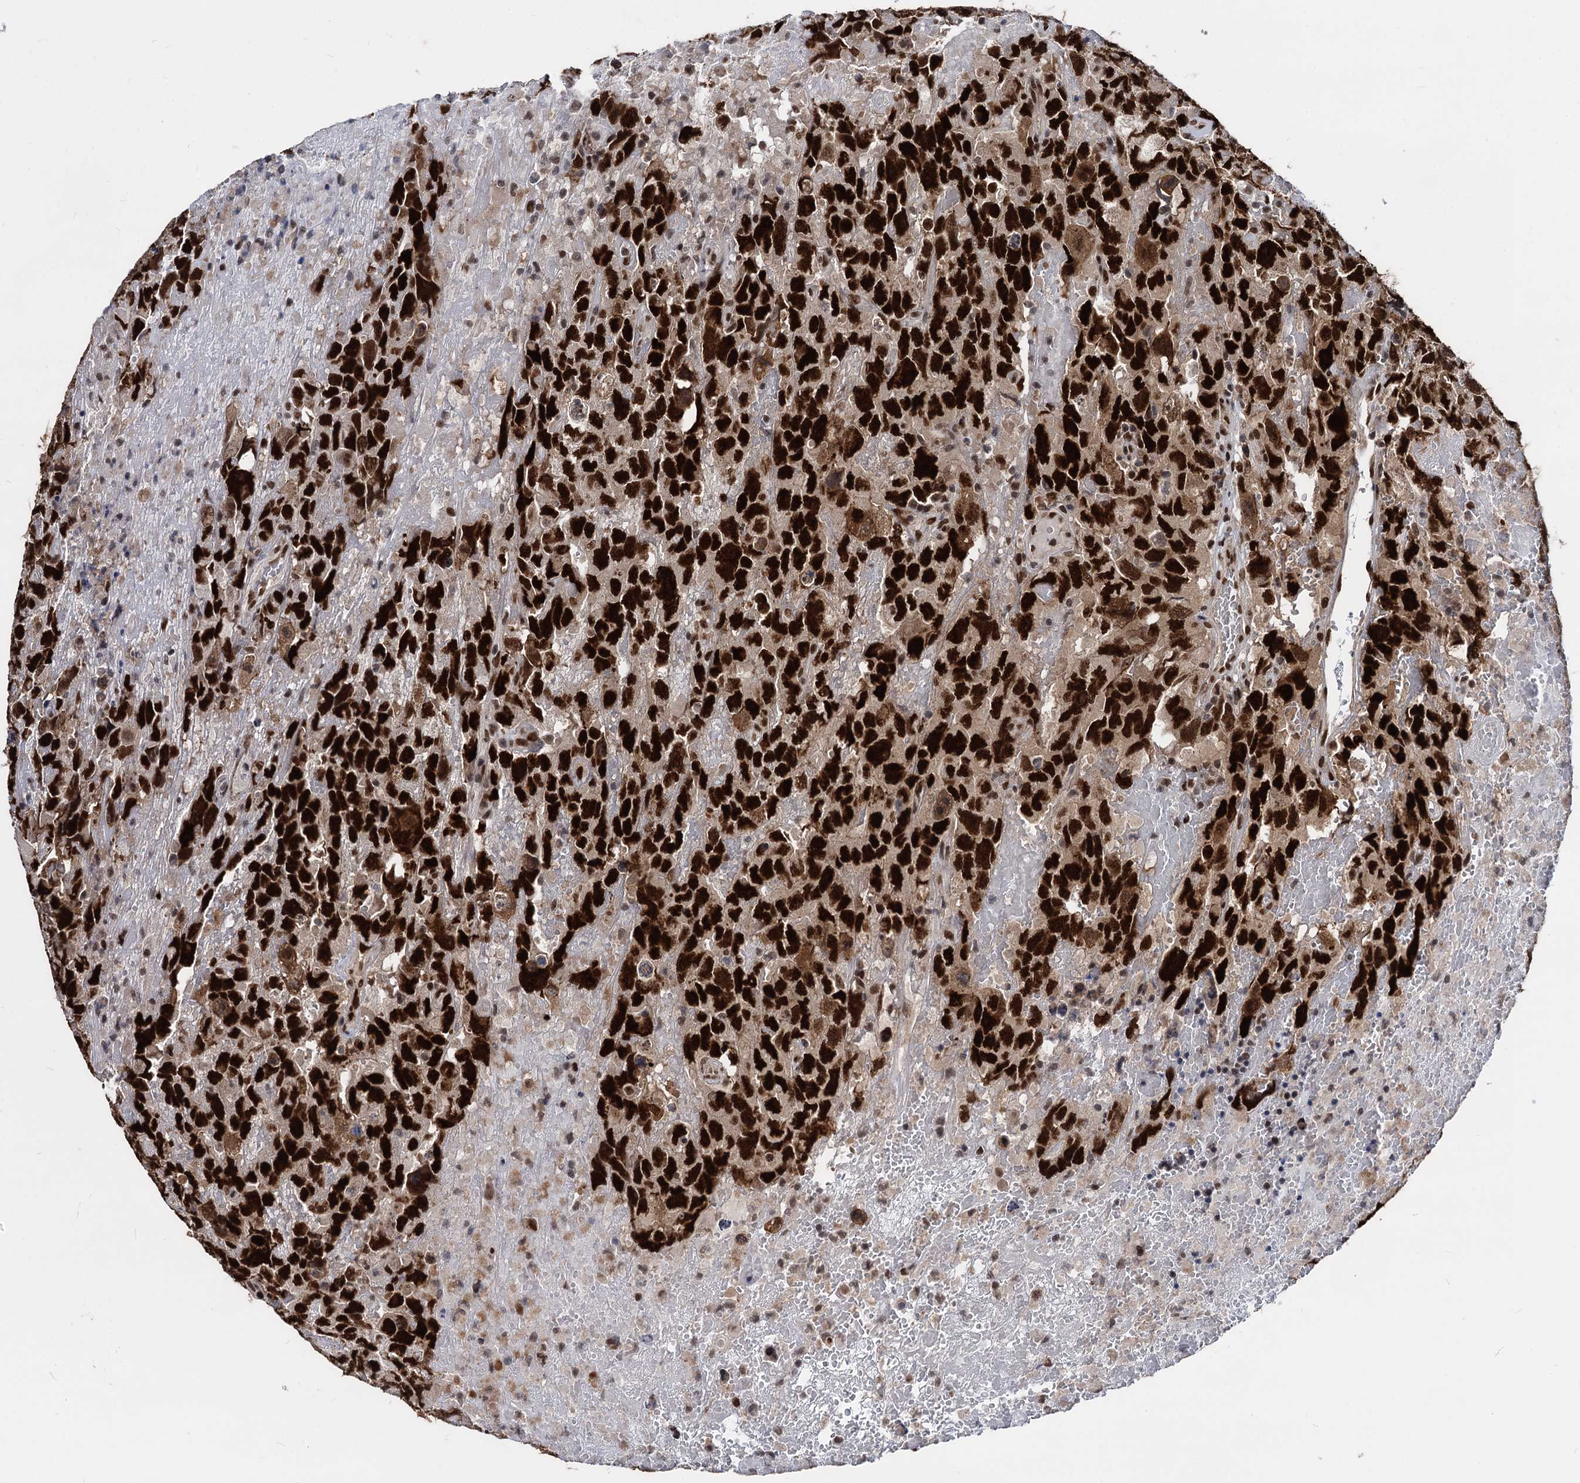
{"staining": {"intensity": "strong", "quantity": ">75%", "location": "nuclear"}, "tissue": "testis cancer", "cell_type": "Tumor cells", "image_type": "cancer", "snomed": [{"axis": "morphology", "description": "Carcinoma, Embryonal, NOS"}, {"axis": "topography", "description": "Testis"}], "caption": "There is high levels of strong nuclear staining in tumor cells of testis embryonal carcinoma, as demonstrated by immunohistochemical staining (brown color).", "gene": "GALNT11", "patient": {"sex": "male", "age": 45}}